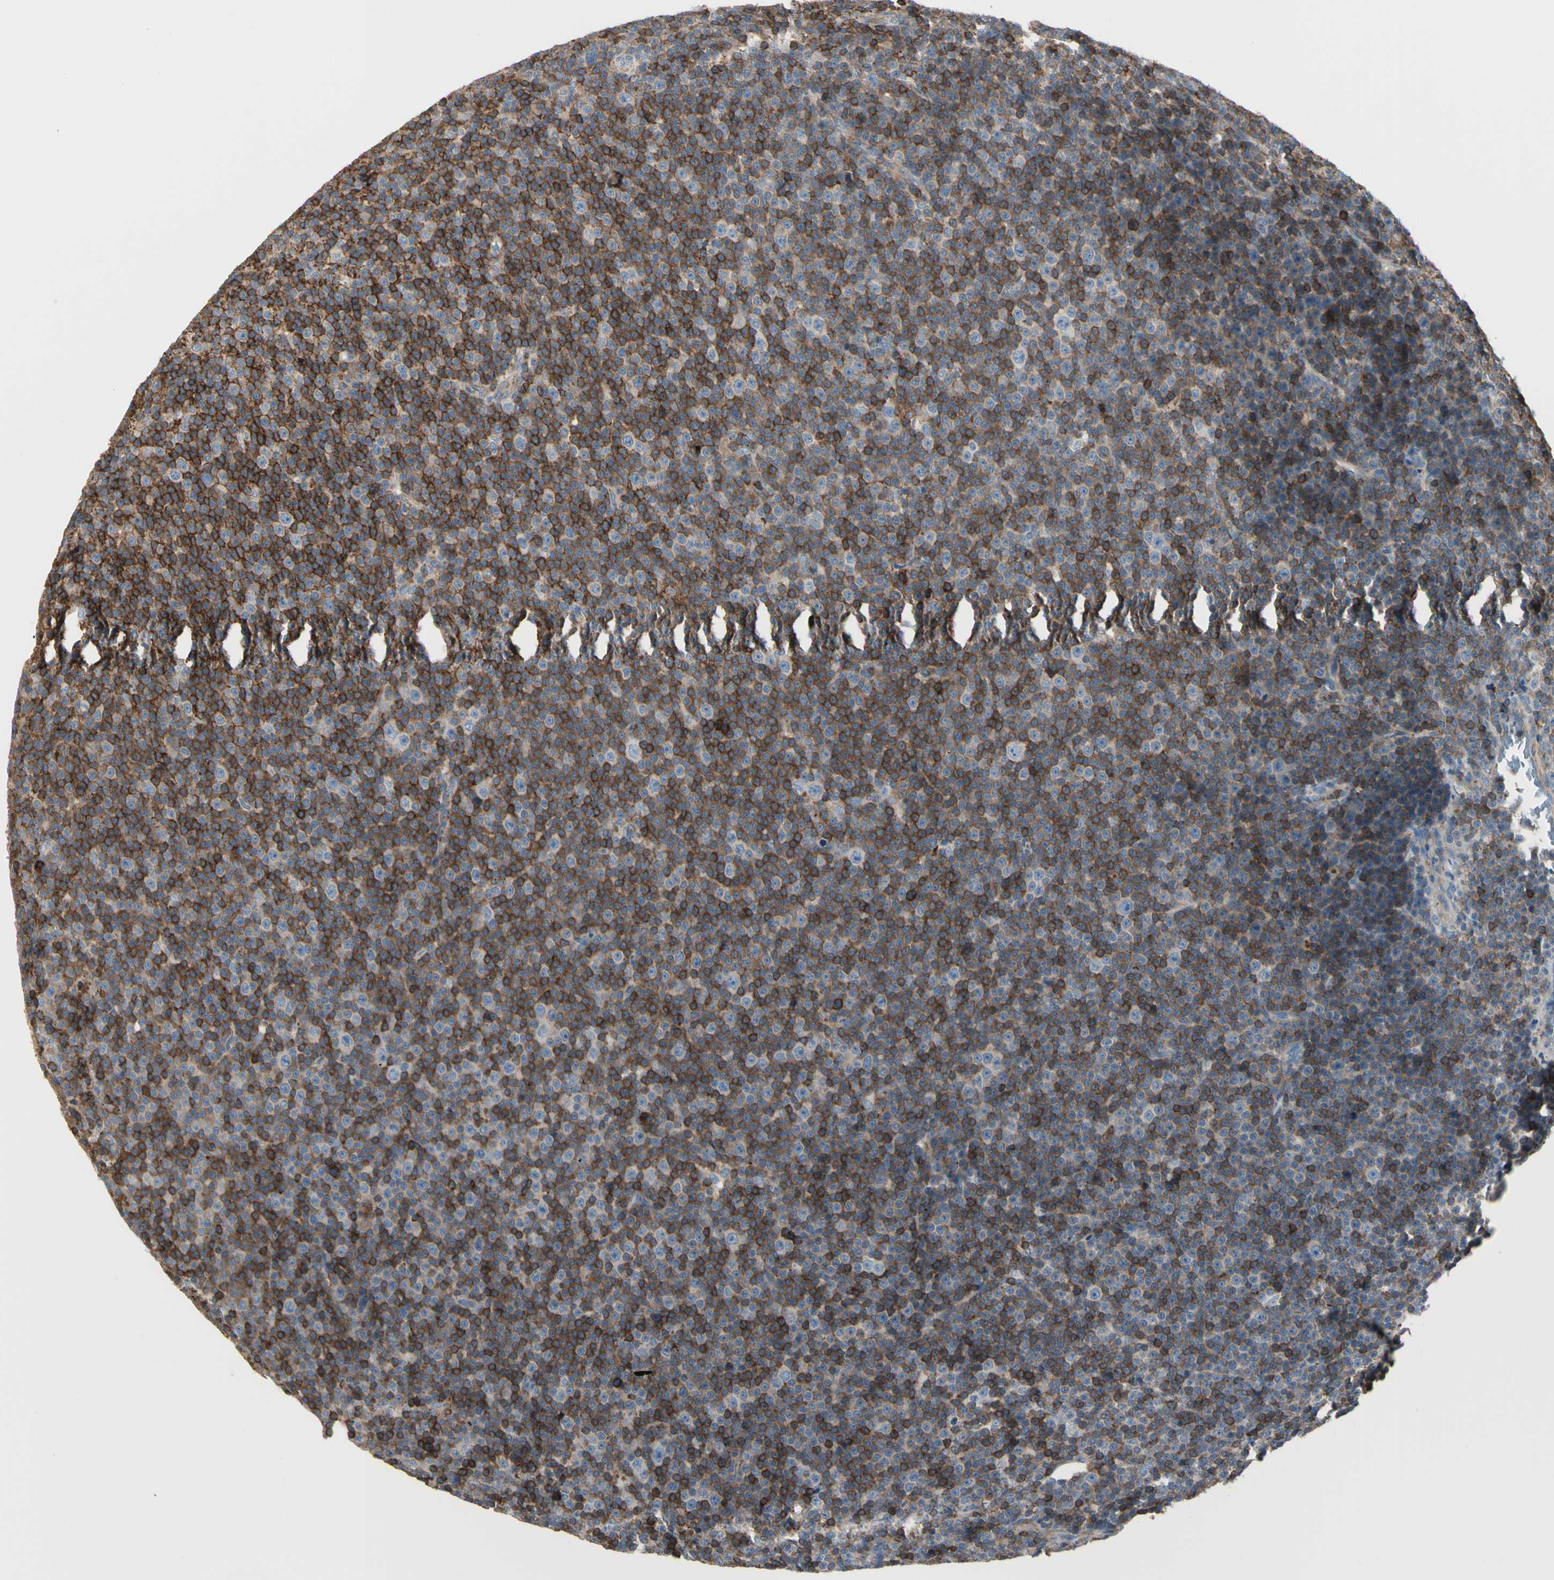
{"staining": {"intensity": "negative", "quantity": "none", "location": "none"}, "tissue": "lymphoma", "cell_type": "Tumor cells", "image_type": "cancer", "snomed": [{"axis": "morphology", "description": "Malignant lymphoma, non-Hodgkin's type, Low grade"}, {"axis": "topography", "description": "Lymph node"}], "caption": "Histopathology image shows no protein staining in tumor cells of malignant lymphoma, non-Hodgkin's type (low-grade) tissue. The staining was performed using DAB to visualize the protein expression in brown, while the nuclei were stained in blue with hematoxylin (Magnification: 20x).", "gene": "CLEC2B", "patient": {"sex": "female", "age": 67}}